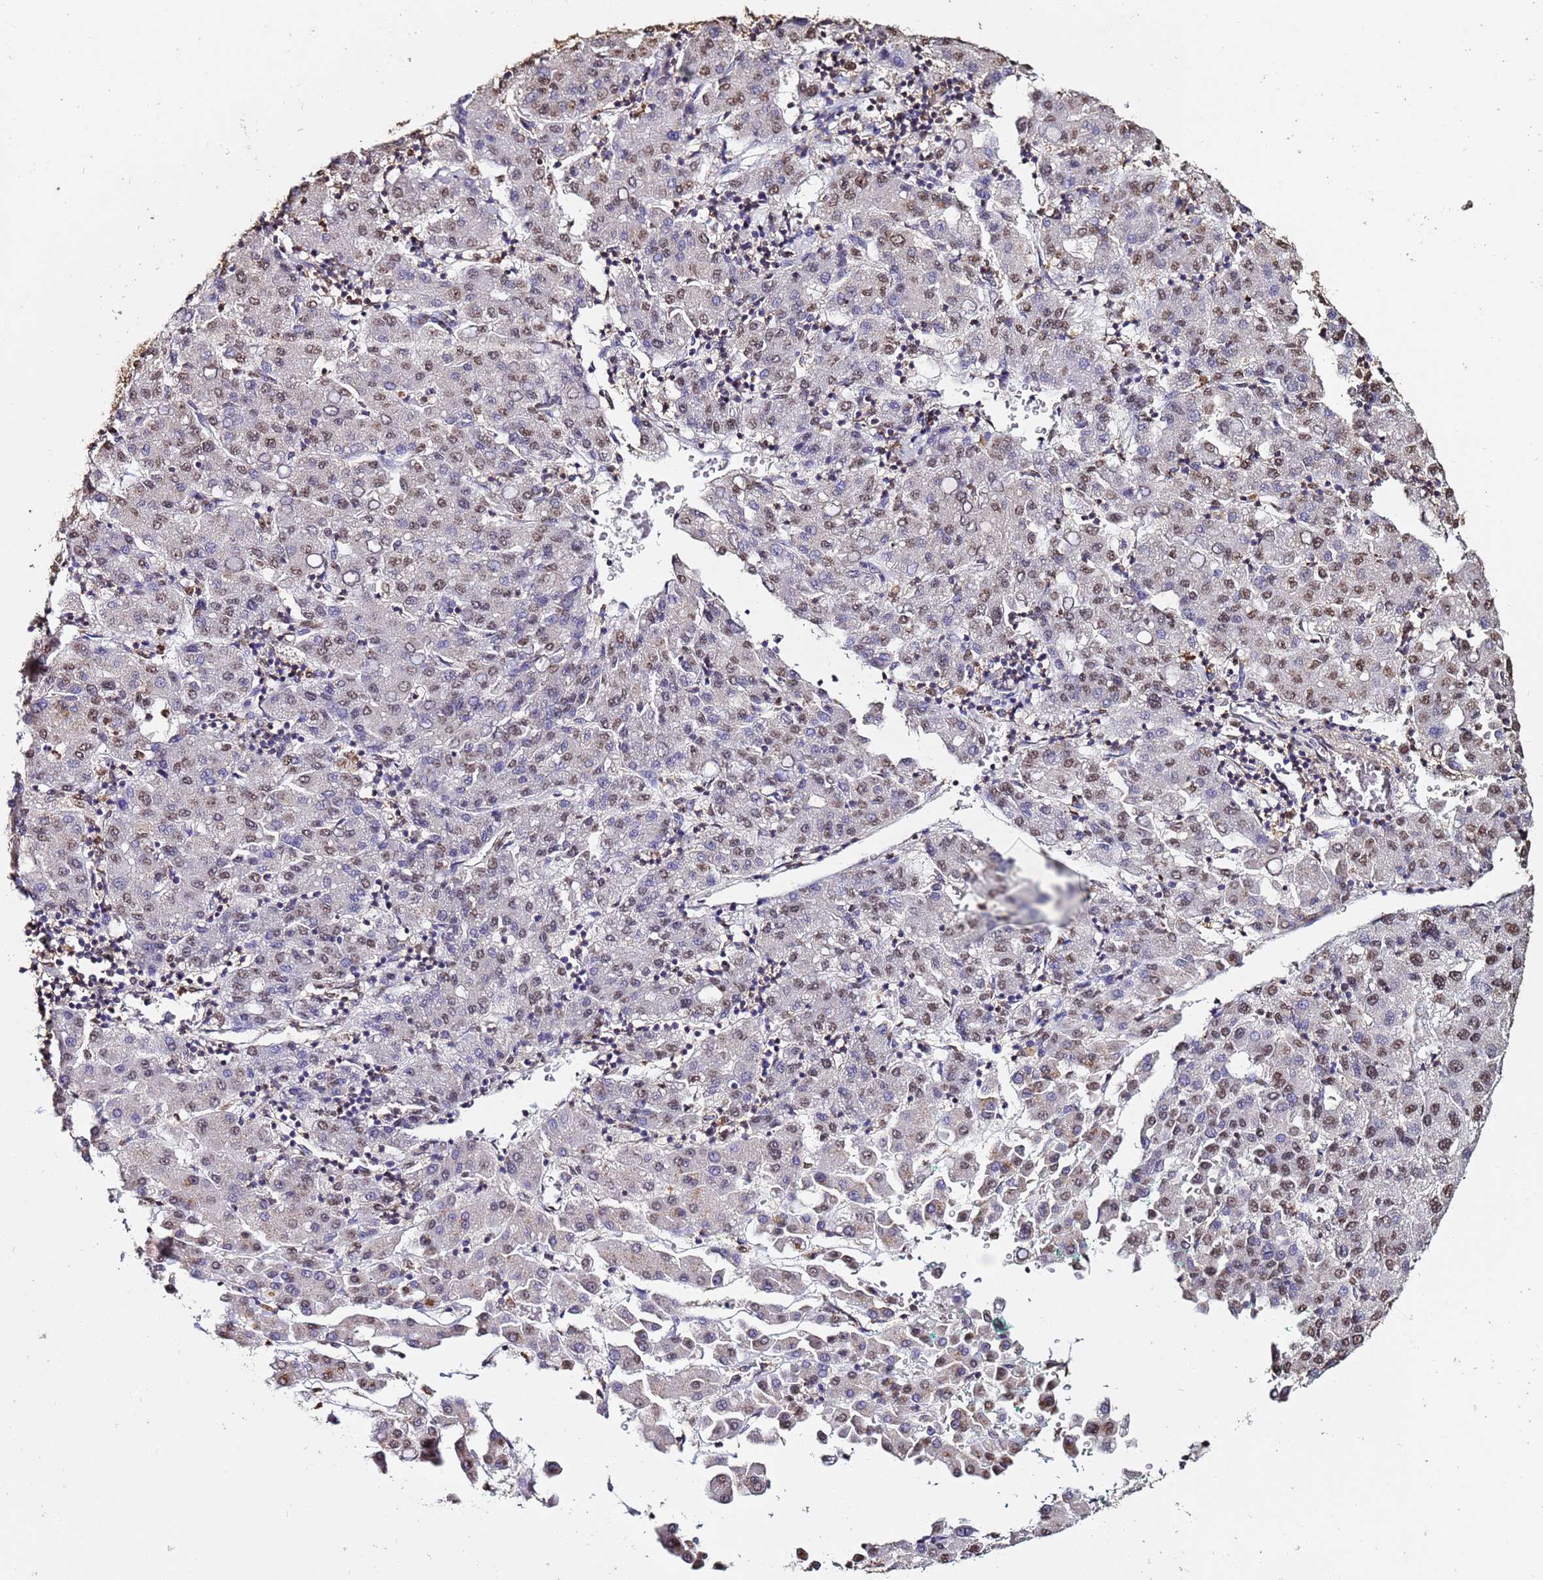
{"staining": {"intensity": "weak", "quantity": "25%-75%", "location": "nuclear"}, "tissue": "liver cancer", "cell_type": "Tumor cells", "image_type": "cancer", "snomed": [{"axis": "morphology", "description": "Carcinoma, Hepatocellular, NOS"}, {"axis": "topography", "description": "Liver"}], "caption": "The histopathology image exhibits immunohistochemical staining of liver cancer. There is weak nuclear staining is present in about 25%-75% of tumor cells. Immunohistochemistry (ihc) stains the protein of interest in brown and the nuclei are stained blue.", "gene": "TRIP6", "patient": {"sex": "male", "age": 65}}